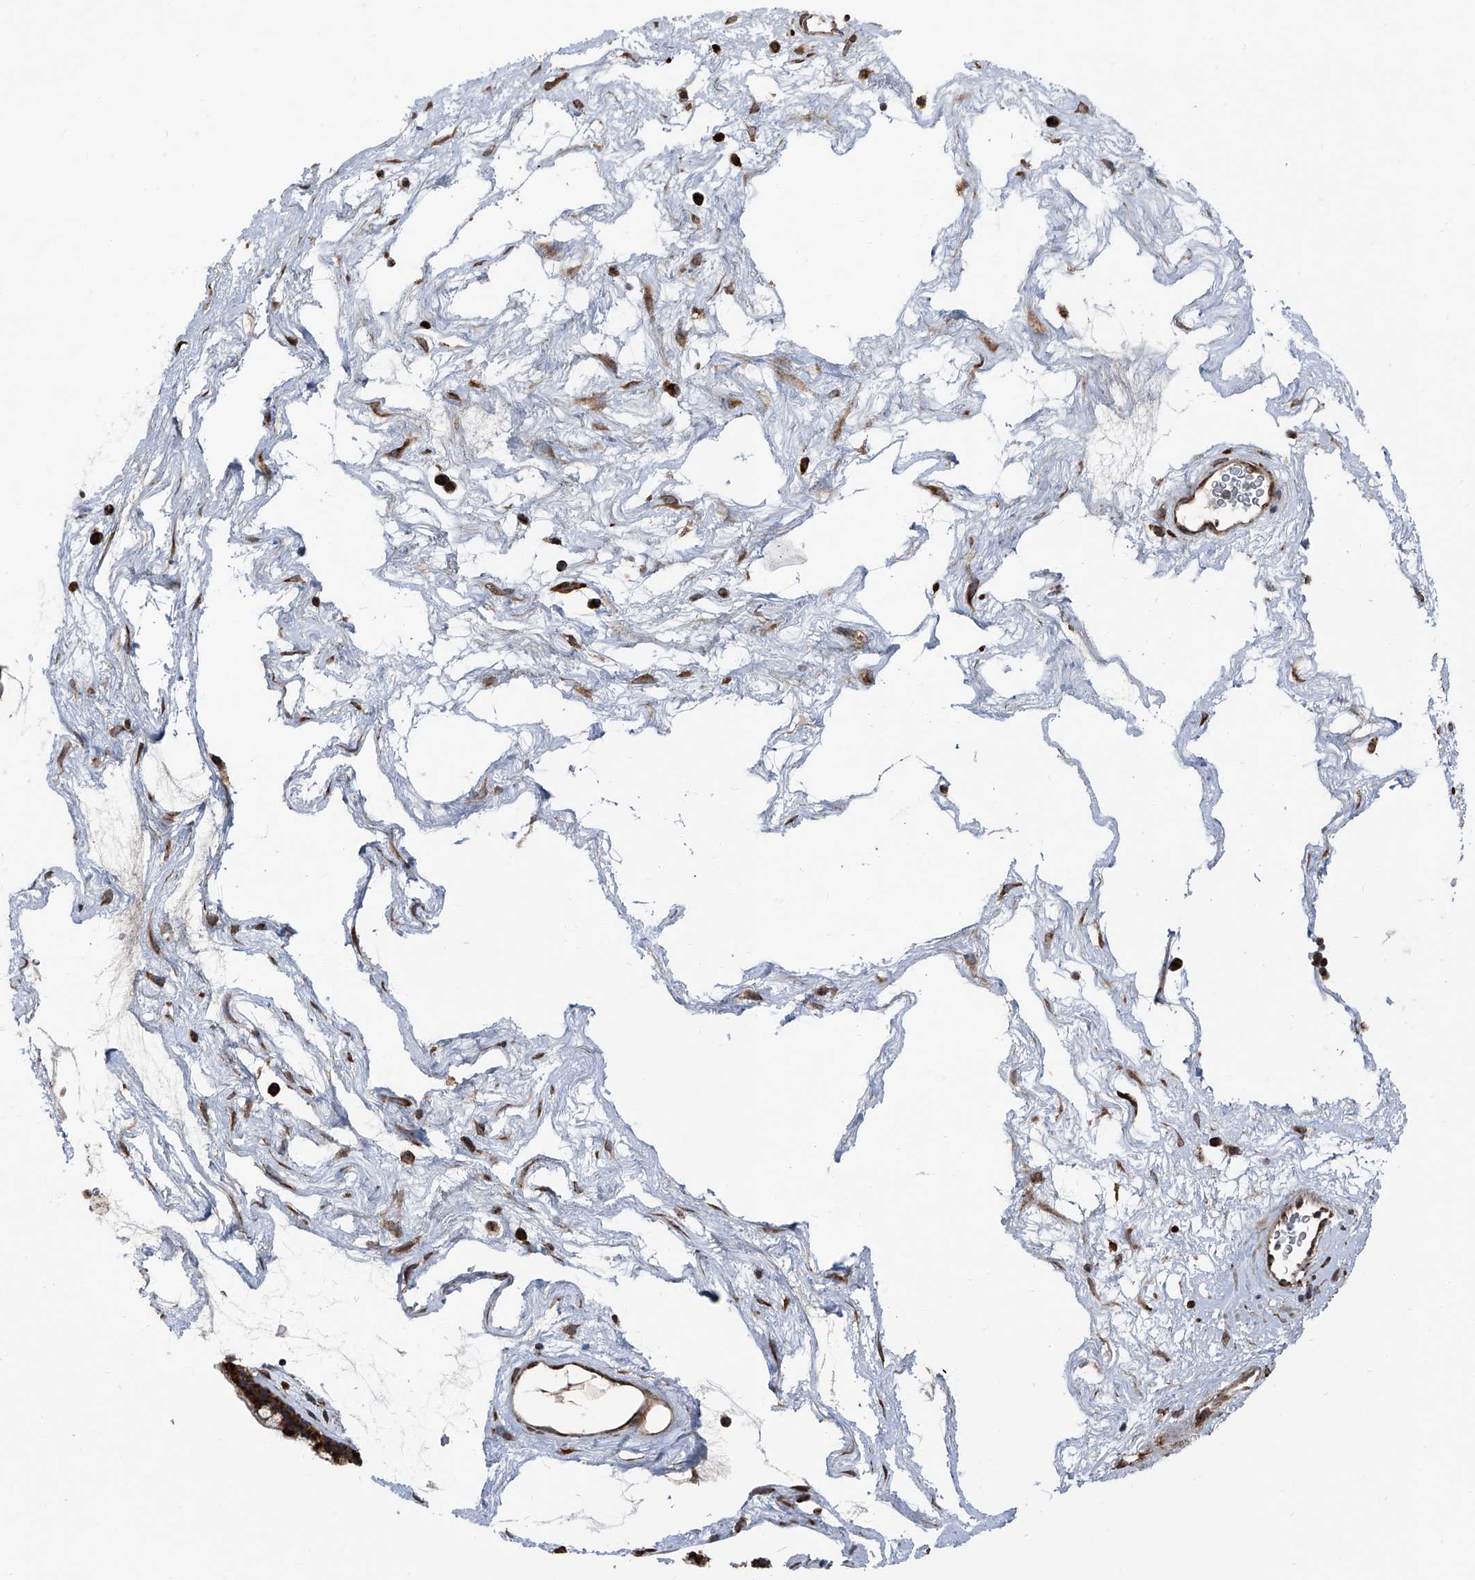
{"staining": {"intensity": "strong", "quantity": ">75%", "location": "cytoplasmic/membranous"}, "tissue": "nasopharynx", "cell_type": "Respiratory epithelial cells", "image_type": "normal", "snomed": [{"axis": "morphology", "description": "Normal tissue, NOS"}, {"axis": "morphology", "description": "Inflammation, NOS"}, {"axis": "topography", "description": "Nasopharynx"}], "caption": "IHC of benign human nasopharynx demonstrates high levels of strong cytoplasmic/membranous expression in about >75% of respiratory epithelial cells. (IHC, brightfield microscopy, high magnification).", "gene": "LIMK1", "patient": {"sex": "male", "age": 48}}